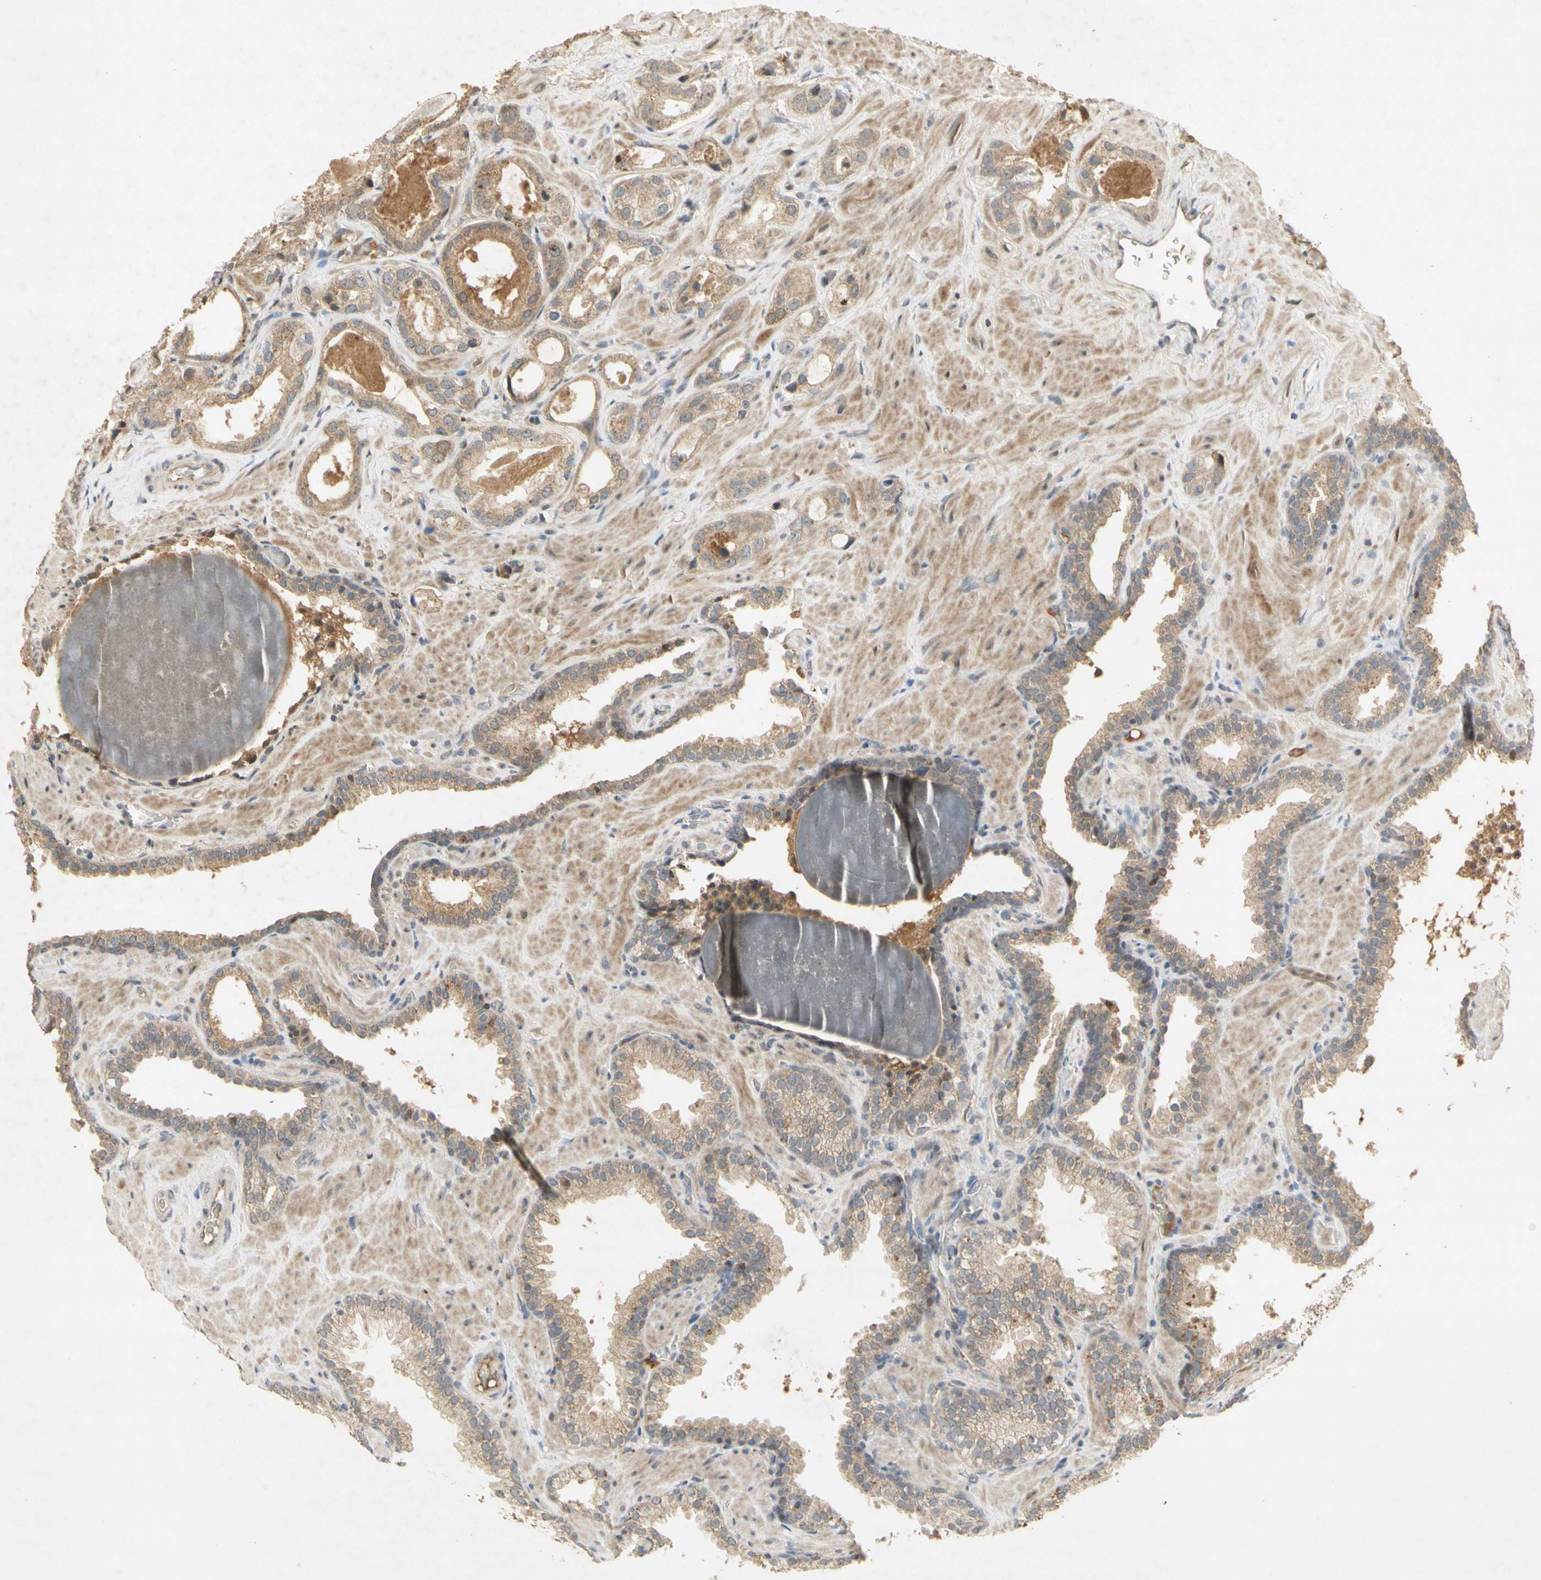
{"staining": {"intensity": "weak", "quantity": "25%-75%", "location": "cytoplasmic/membranous"}, "tissue": "prostate cancer", "cell_type": "Tumor cells", "image_type": "cancer", "snomed": [{"axis": "morphology", "description": "Adenocarcinoma, High grade"}, {"axis": "topography", "description": "Prostate"}], "caption": "Human prostate cancer (high-grade adenocarcinoma) stained with a brown dye shows weak cytoplasmic/membranous positive positivity in approximately 25%-75% of tumor cells.", "gene": "NRG4", "patient": {"sex": "male", "age": 64}}